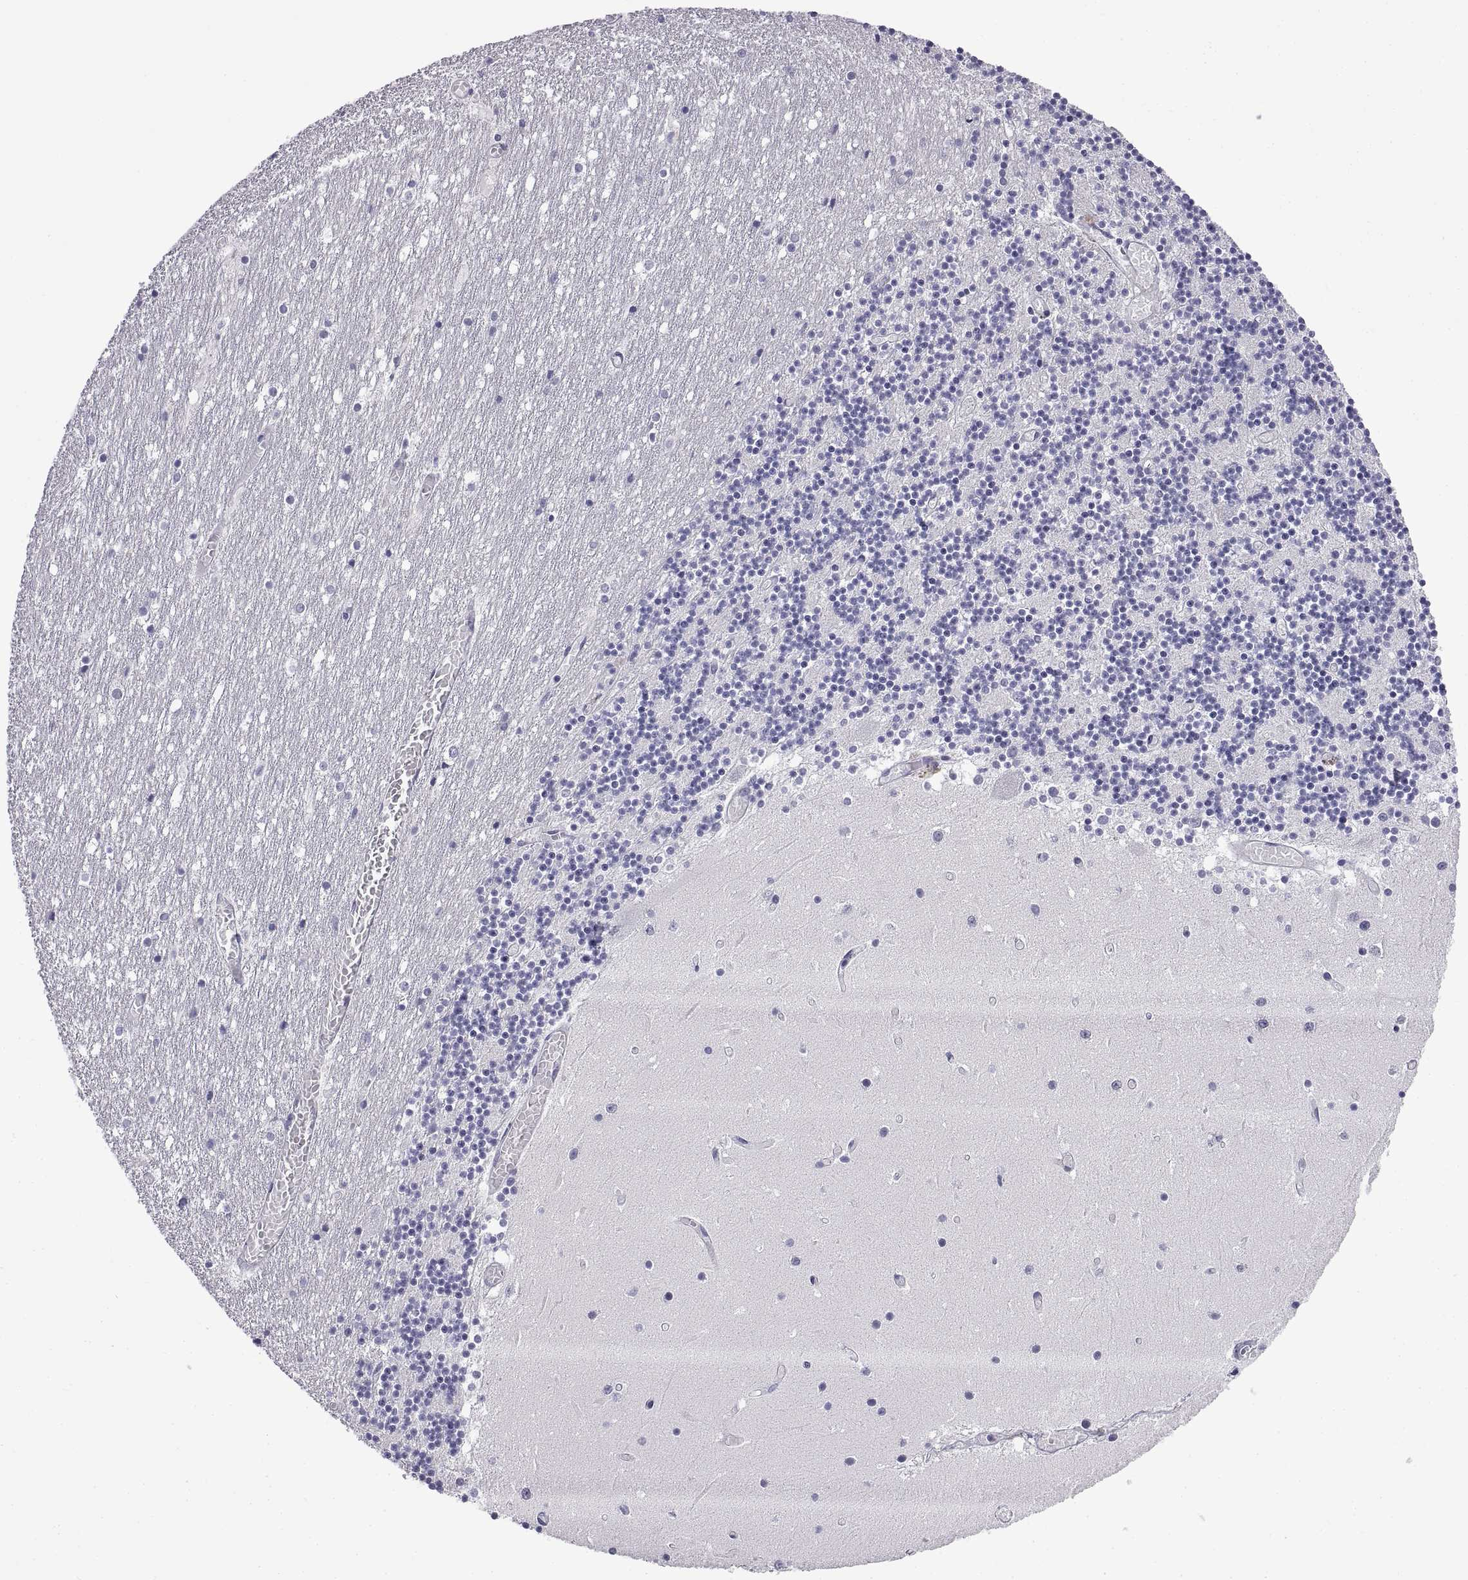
{"staining": {"intensity": "negative", "quantity": "none", "location": "none"}, "tissue": "cerebellum", "cell_type": "Cells in granular layer", "image_type": "normal", "snomed": [{"axis": "morphology", "description": "Normal tissue, NOS"}, {"axis": "topography", "description": "Cerebellum"}], "caption": "IHC image of benign cerebellum: cerebellum stained with DAB (3,3'-diaminobenzidine) displays no significant protein positivity in cells in granular layer. Brightfield microscopy of immunohistochemistry (IHC) stained with DAB (brown) and hematoxylin (blue), captured at high magnification.", "gene": "CRISP1", "patient": {"sex": "female", "age": 28}}